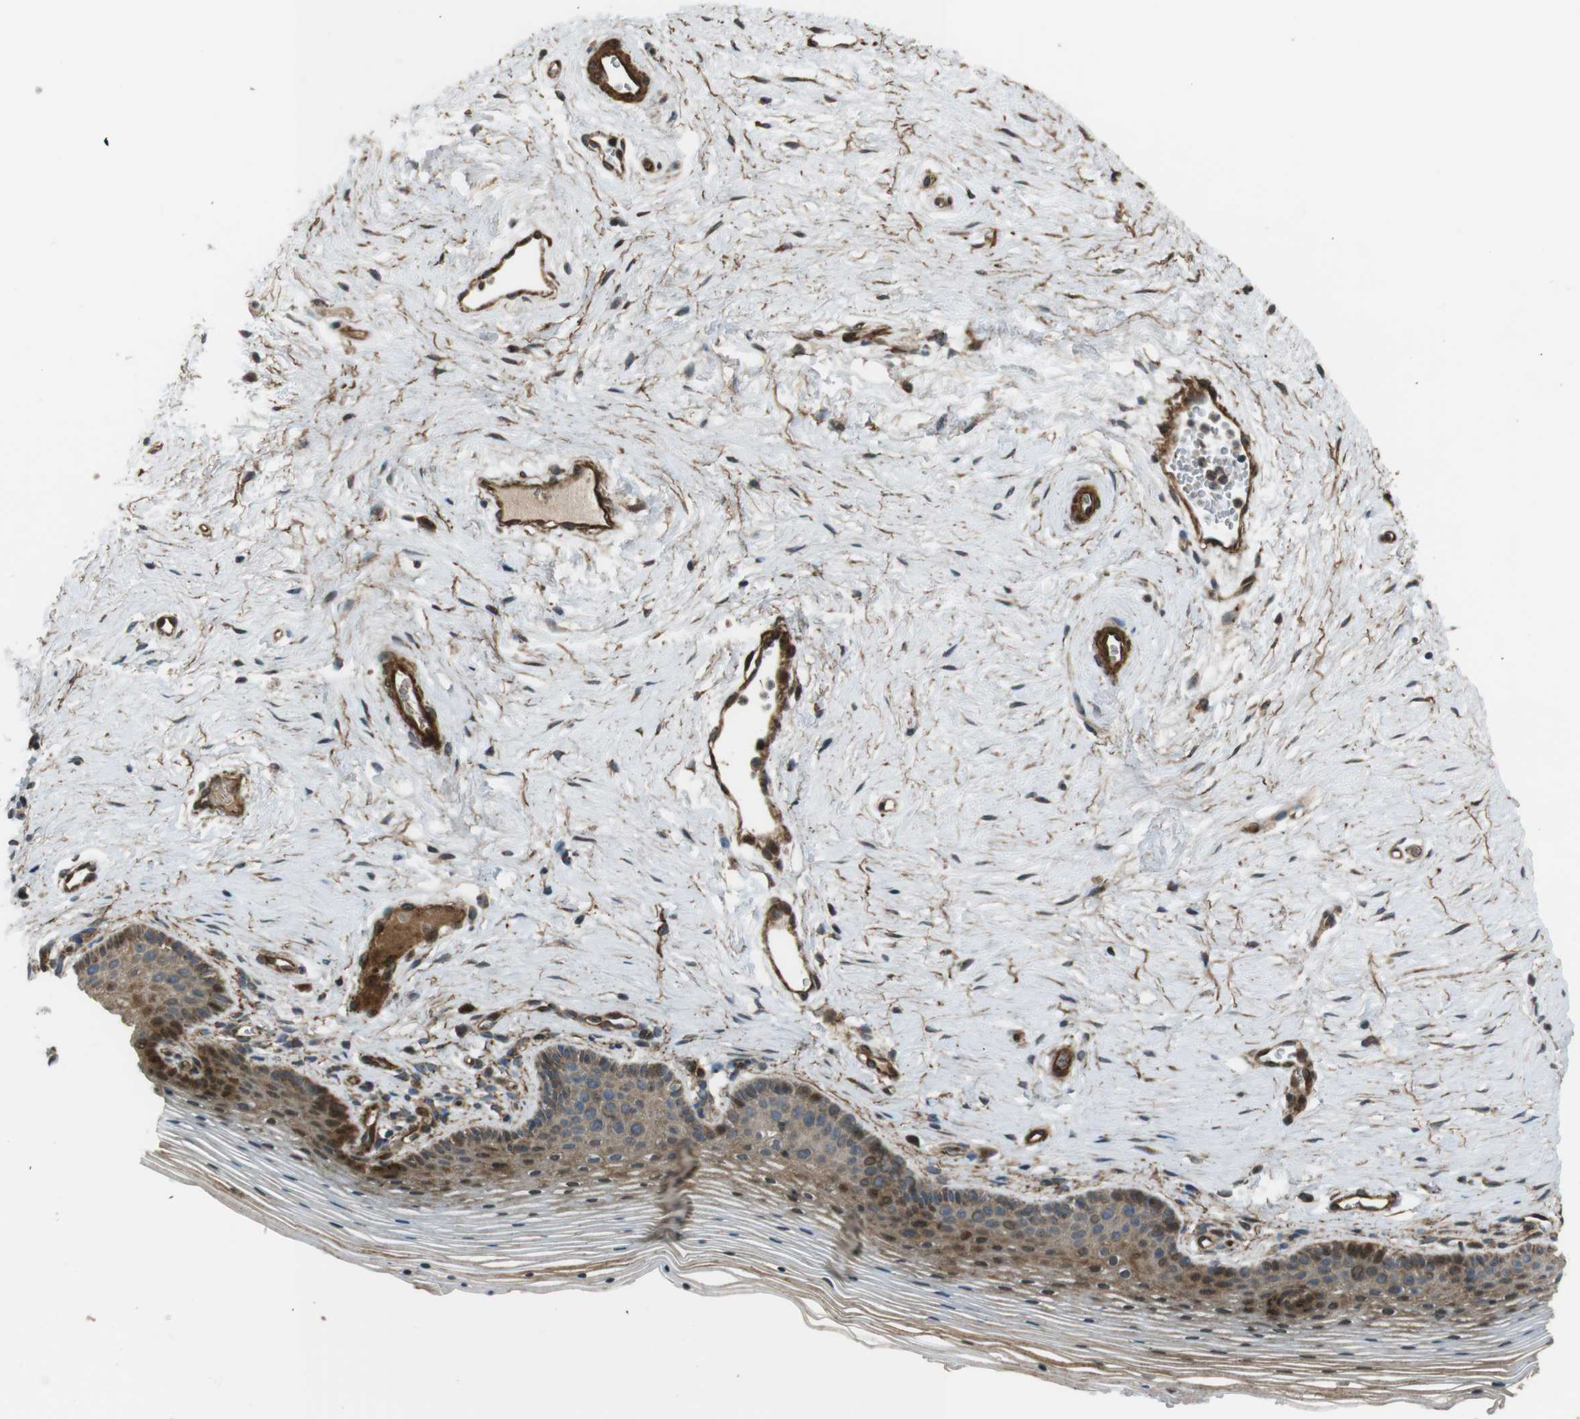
{"staining": {"intensity": "moderate", "quantity": "25%-75%", "location": "cytoplasmic/membranous,nuclear"}, "tissue": "vagina", "cell_type": "Squamous epithelial cells", "image_type": "normal", "snomed": [{"axis": "morphology", "description": "Normal tissue, NOS"}, {"axis": "topography", "description": "Vagina"}], "caption": "This micrograph reveals IHC staining of benign vagina, with medium moderate cytoplasmic/membranous,nuclear staining in approximately 25%-75% of squamous epithelial cells.", "gene": "MSRB3", "patient": {"sex": "female", "age": 32}}